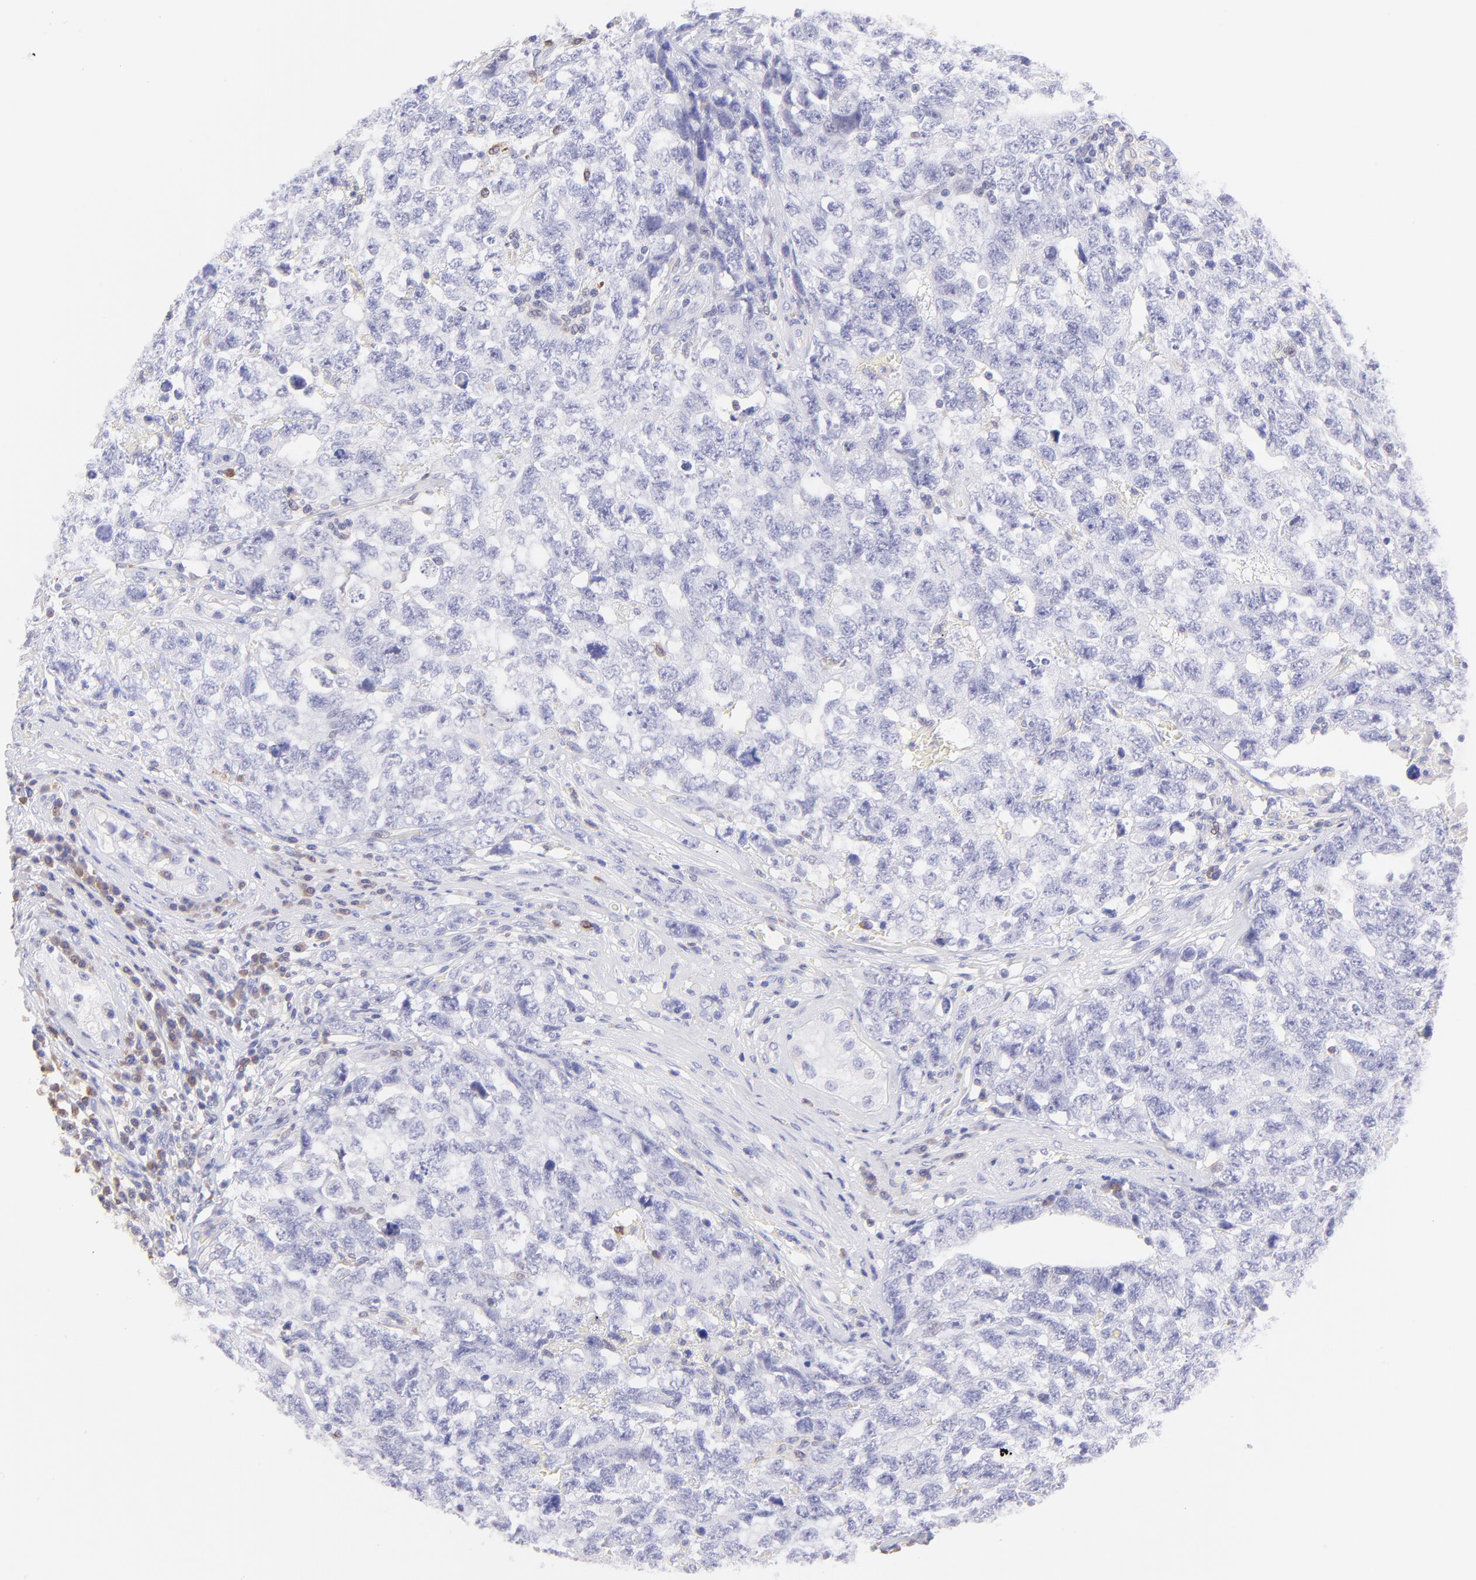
{"staining": {"intensity": "negative", "quantity": "none", "location": "none"}, "tissue": "testis cancer", "cell_type": "Tumor cells", "image_type": "cancer", "snomed": [{"axis": "morphology", "description": "Carcinoma, Embryonal, NOS"}, {"axis": "topography", "description": "Testis"}], "caption": "Immunohistochemistry (IHC) of embryonal carcinoma (testis) exhibits no expression in tumor cells.", "gene": "IRAG2", "patient": {"sex": "male", "age": 31}}